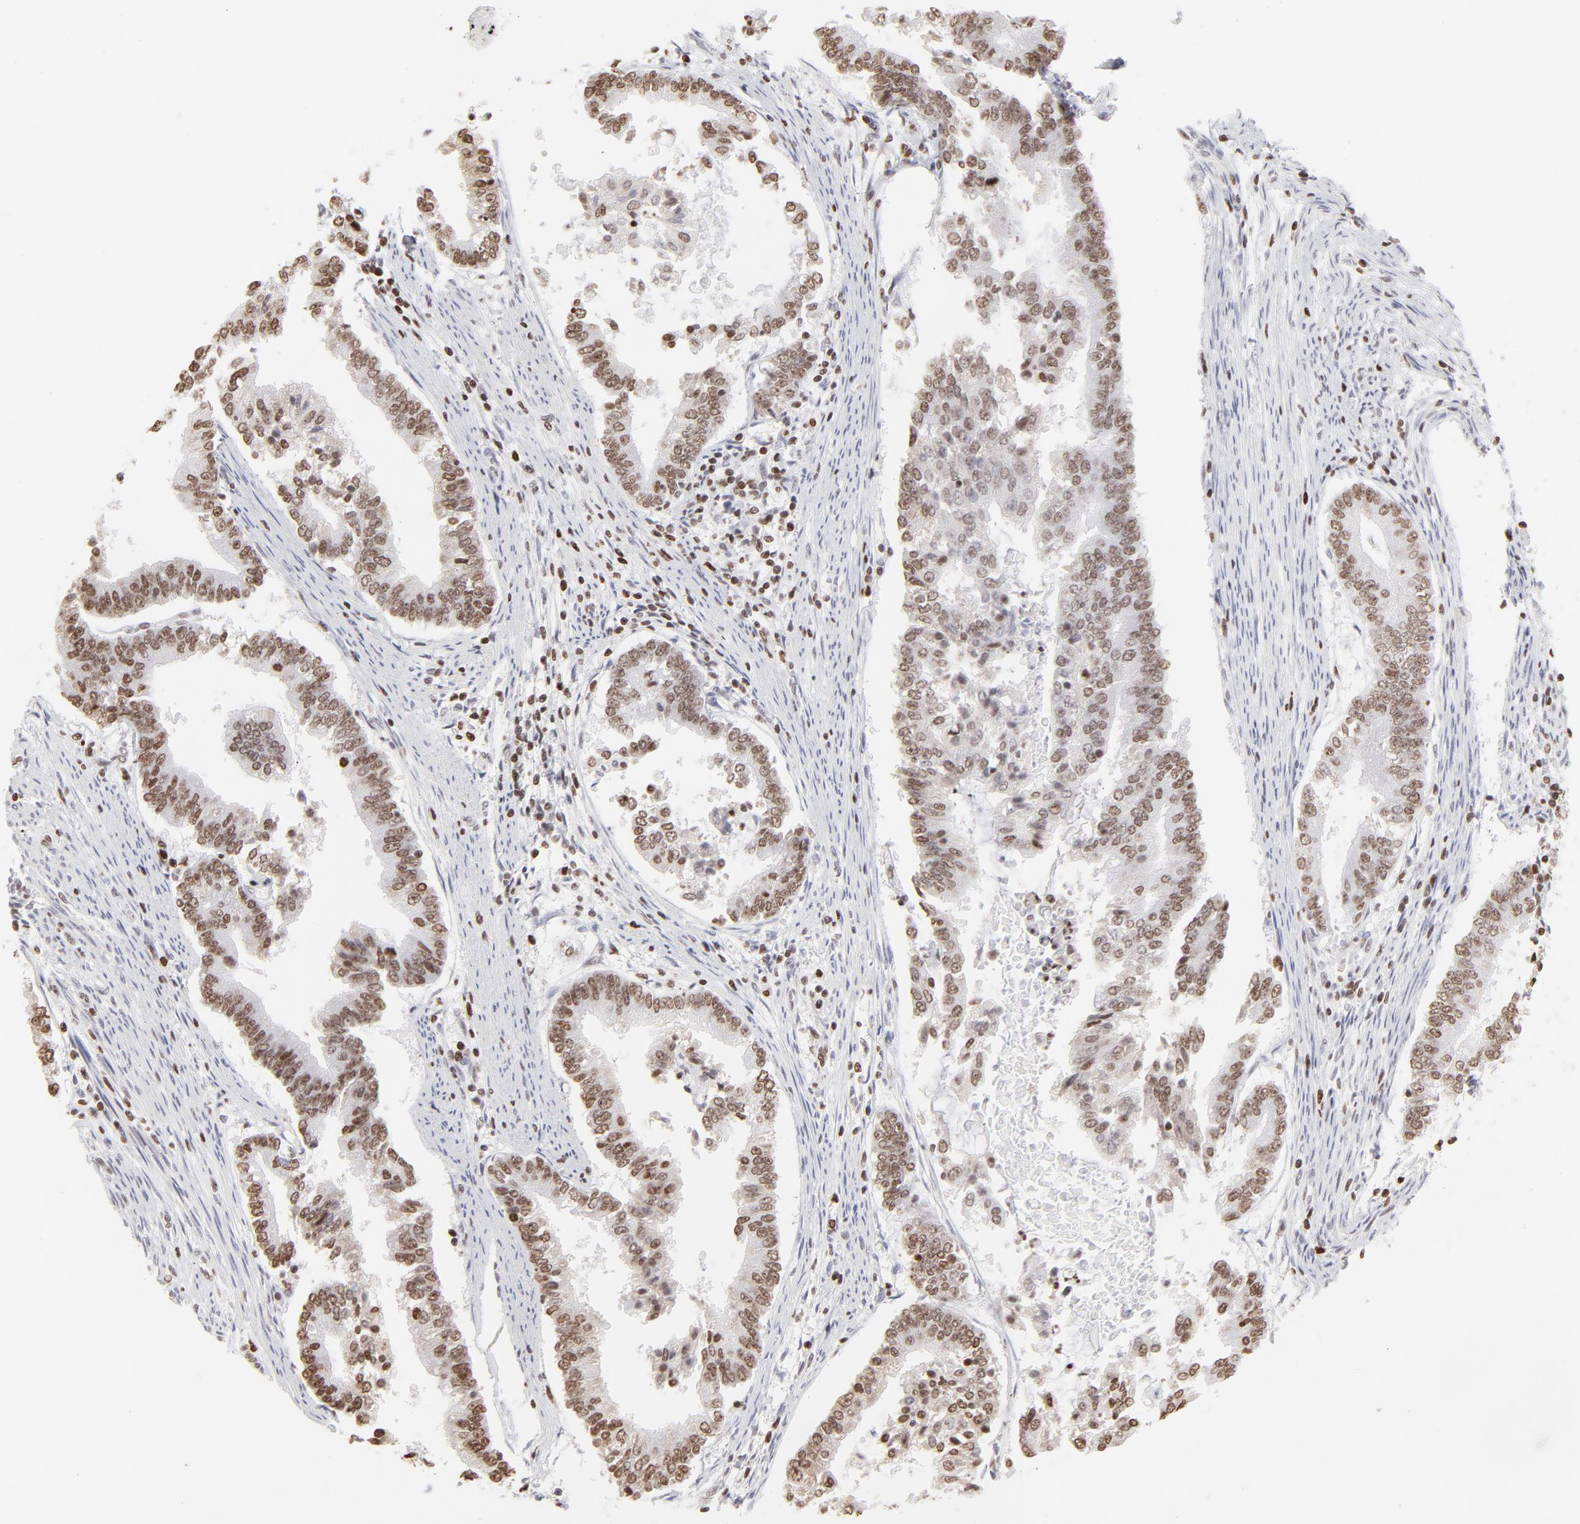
{"staining": {"intensity": "moderate", "quantity": ">75%", "location": "nuclear"}, "tissue": "endometrial cancer", "cell_type": "Tumor cells", "image_type": "cancer", "snomed": [{"axis": "morphology", "description": "Adenocarcinoma, NOS"}, {"axis": "topography", "description": "Endometrium"}], "caption": "Tumor cells reveal medium levels of moderate nuclear expression in about >75% of cells in human endometrial cancer.", "gene": "PARP1", "patient": {"sex": "female", "age": 63}}